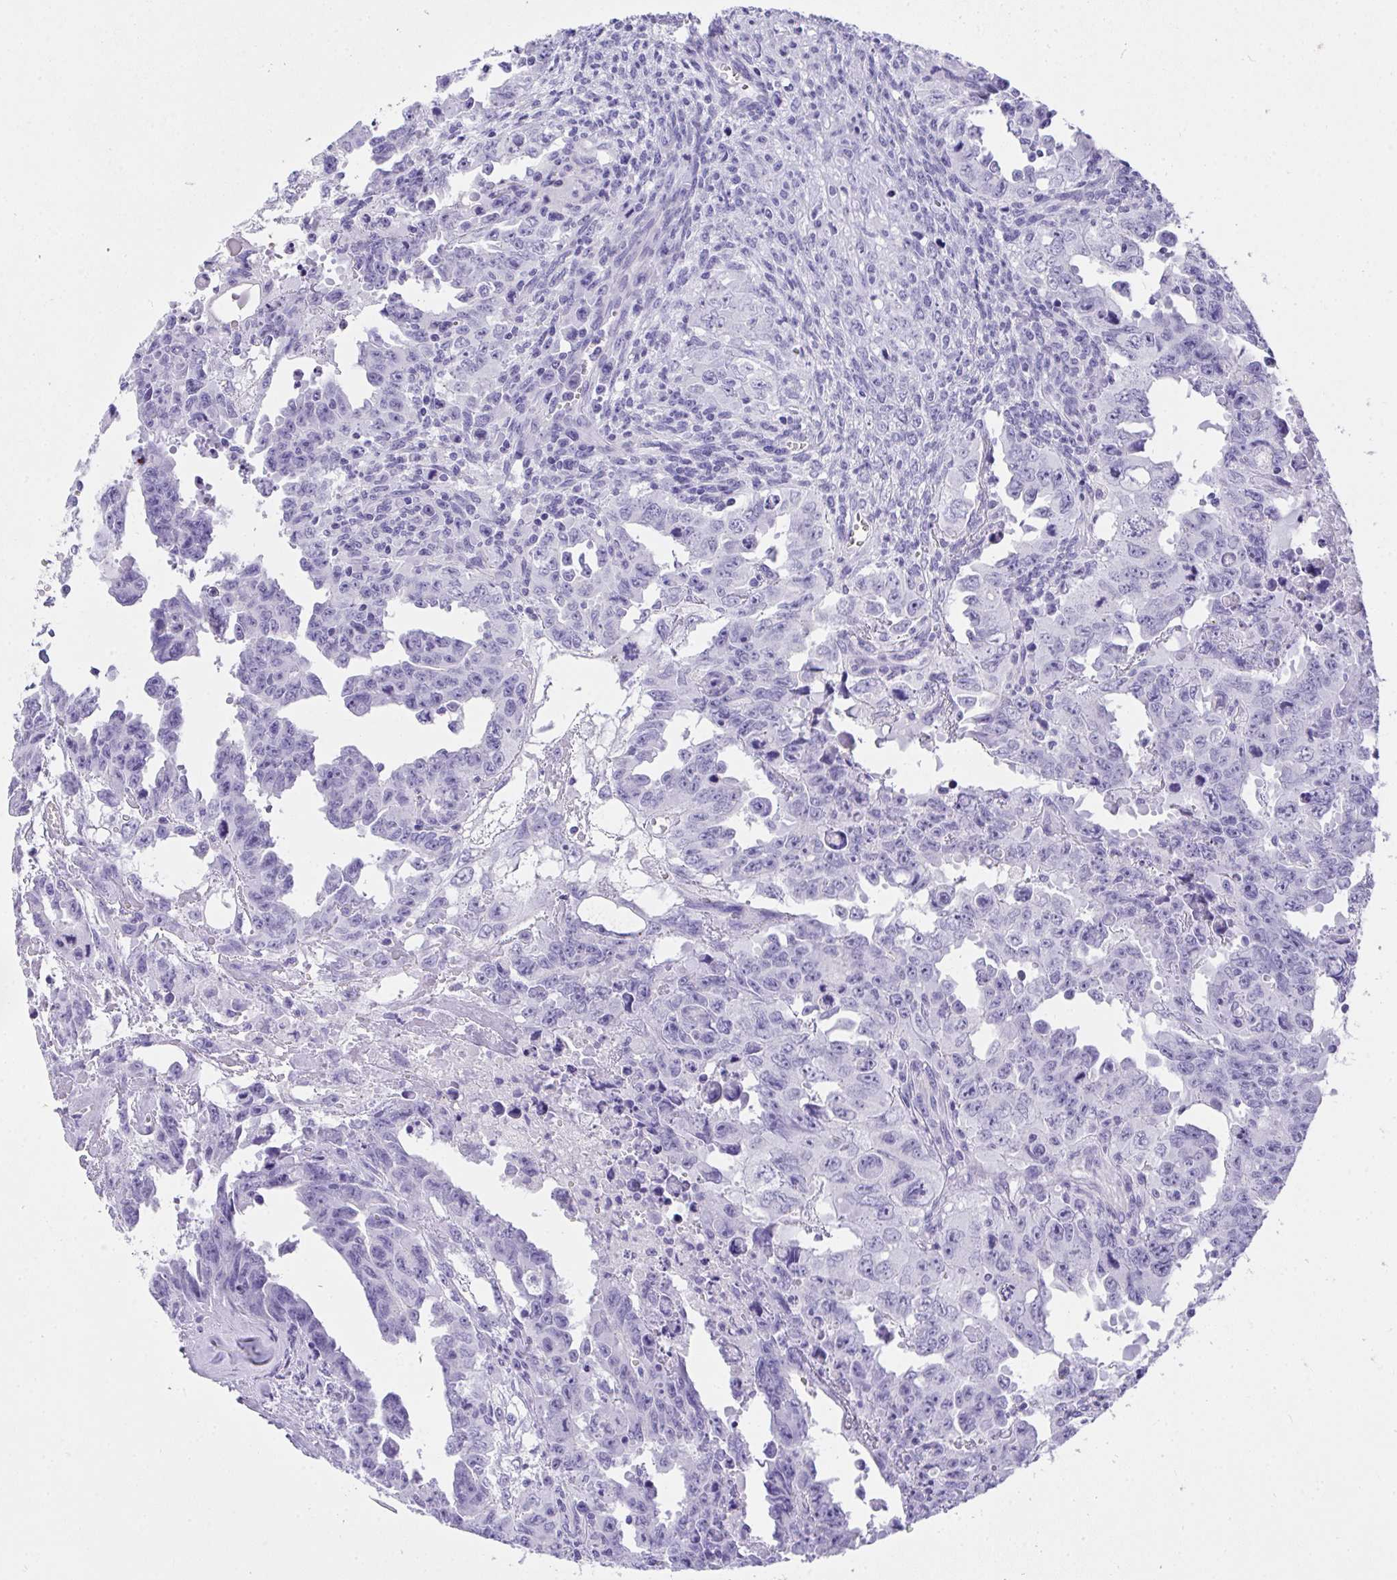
{"staining": {"intensity": "negative", "quantity": "none", "location": "none"}, "tissue": "testis cancer", "cell_type": "Tumor cells", "image_type": "cancer", "snomed": [{"axis": "morphology", "description": "Carcinoma, Embryonal, NOS"}, {"axis": "topography", "description": "Testis"}], "caption": "Human embryonal carcinoma (testis) stained for a protein using IHC reveals no positivity in tumor cells.", "gene": "AVIL", "patient": {"sex": "male", "age": 24}}